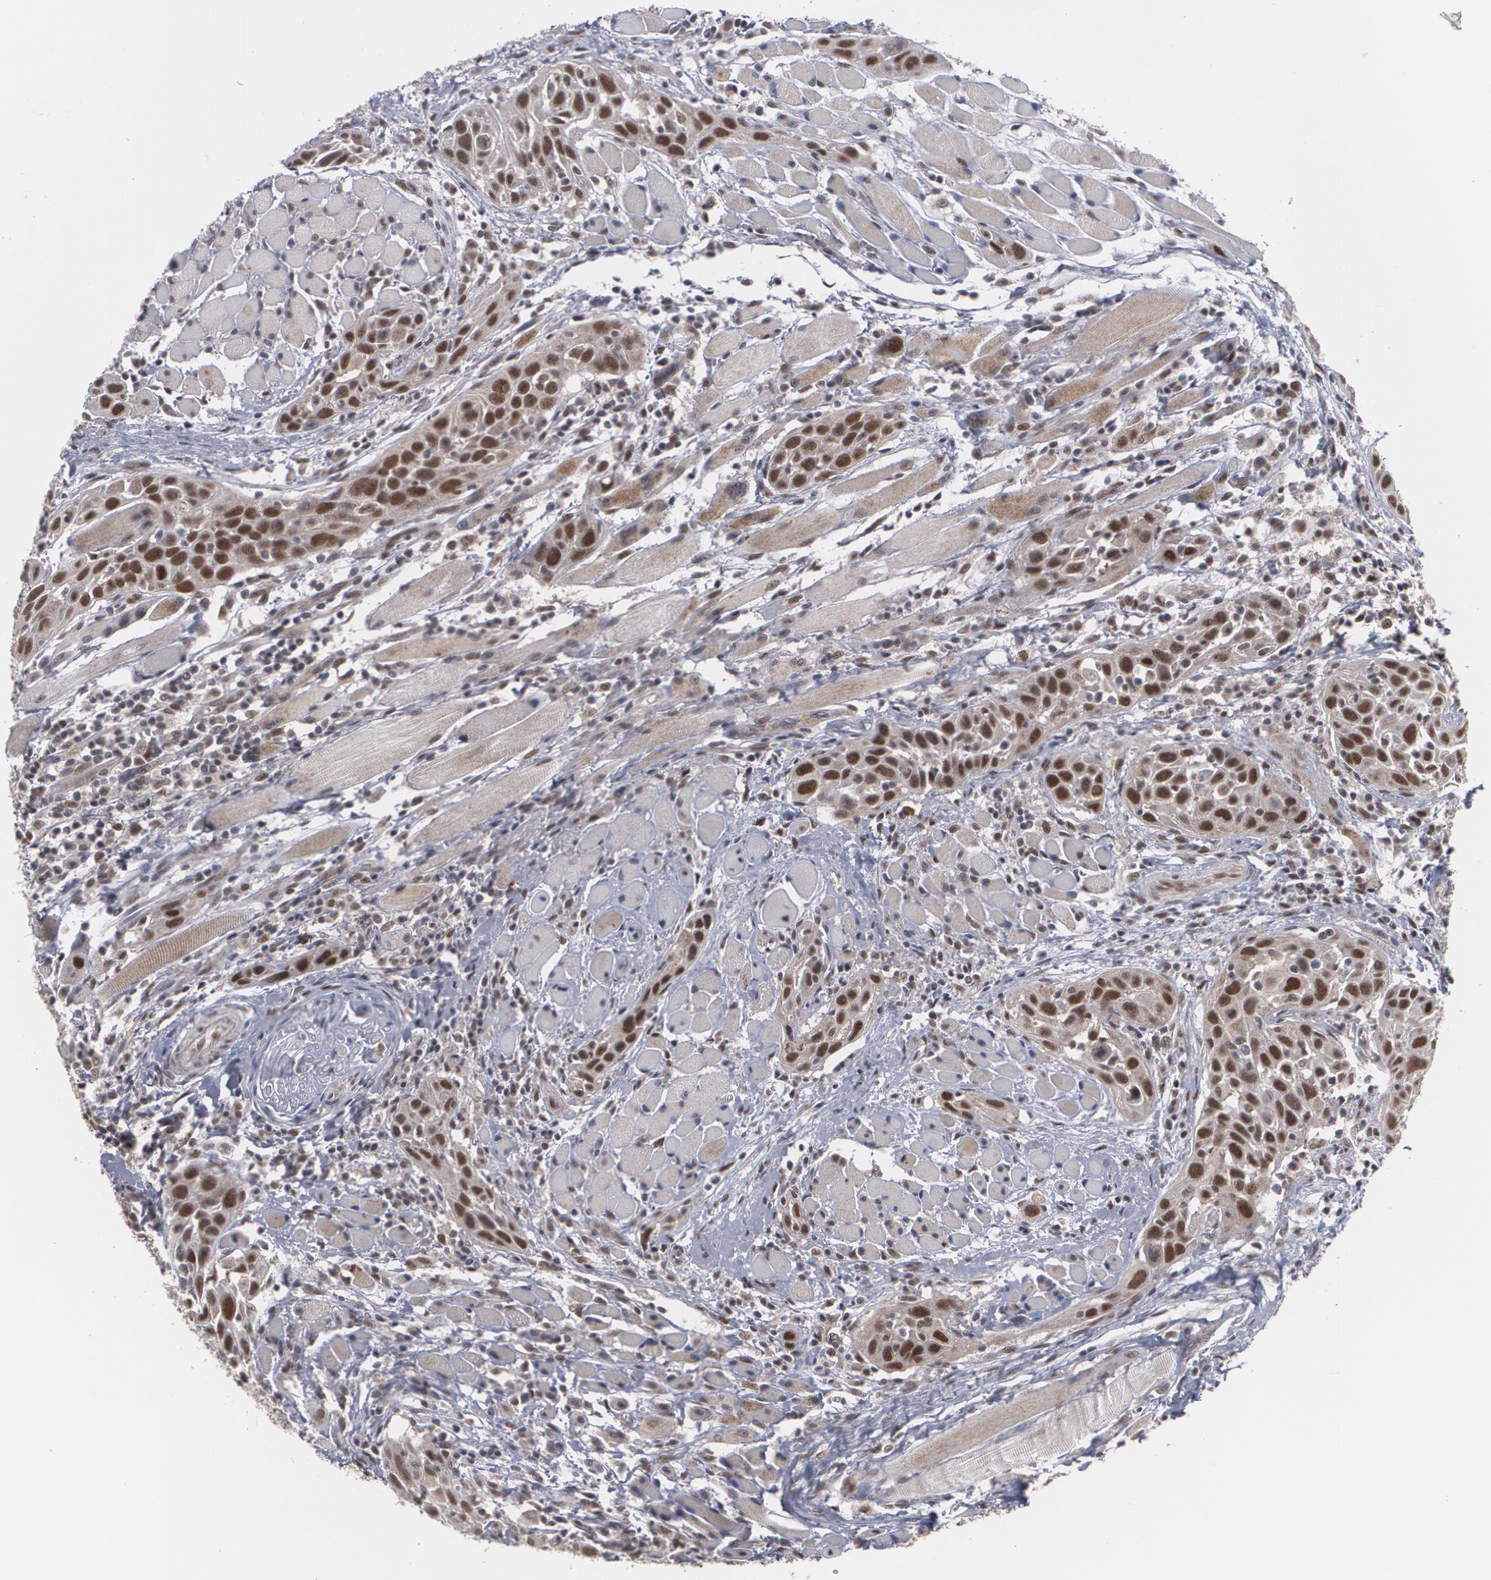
{"staining": {"intensity": "strong", "quantity": ">75%", "location": "nuclear"}, "tissue": "head and neck cancer", "cell_type": "Tumor cells", "image_type": "cancer", "snomed": [{"axis": "morphology", "description": "Squamous cell carcinoma, NOS"}, {"axis": "topography", "description": "Oral tissue"}, {"axis": "topography", "description": "Head-Neck"}], "caption": "Immunohistochemical staining of head and neck cancer (squamous cell carcinoma) displays high levels of strong nuclear protein expression in approximately >75% of tumor cells.", "gene": "INTS6", "patient": {"sex": "female", "age": 50}}